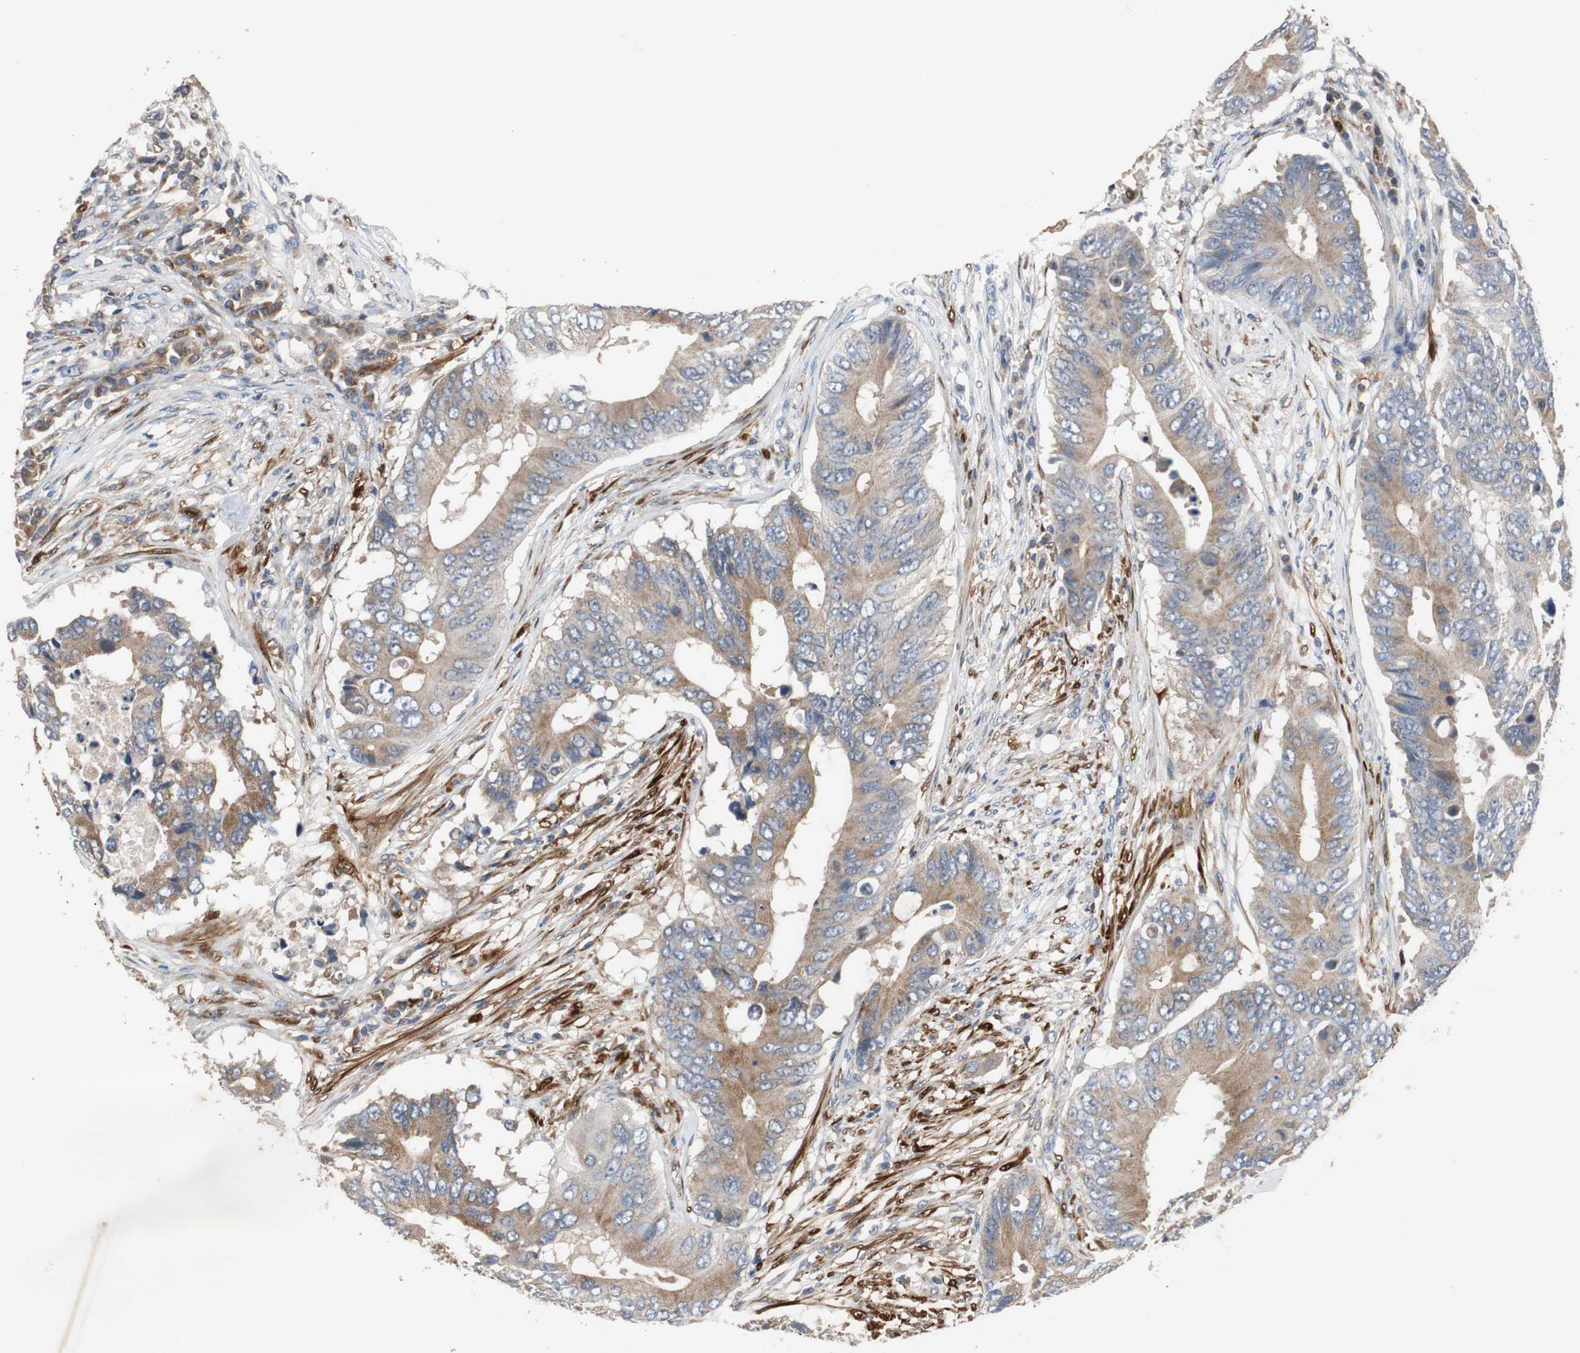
{"staining": {"intensity": "moderate", "quantity": ">75%", "location": "cytoplasmic/membranous"}, "tissue": "colorectal cancer", "cell_type": "Tumor cells", "image_type": "cancer", "snomed": [{"axis": "morphology", "description": "Adenocarcinoma, NOS"}, {"axis": "topography", "description": "Colon"}], "caption": "A medium amount of moderate cytoplasmic/membranous positivity is present in approximately >75% of tumor cells in colorectal adenocarcinoma tissue.", "gene": "CALB2", "patient": {"sex": "male", "age": 71}}